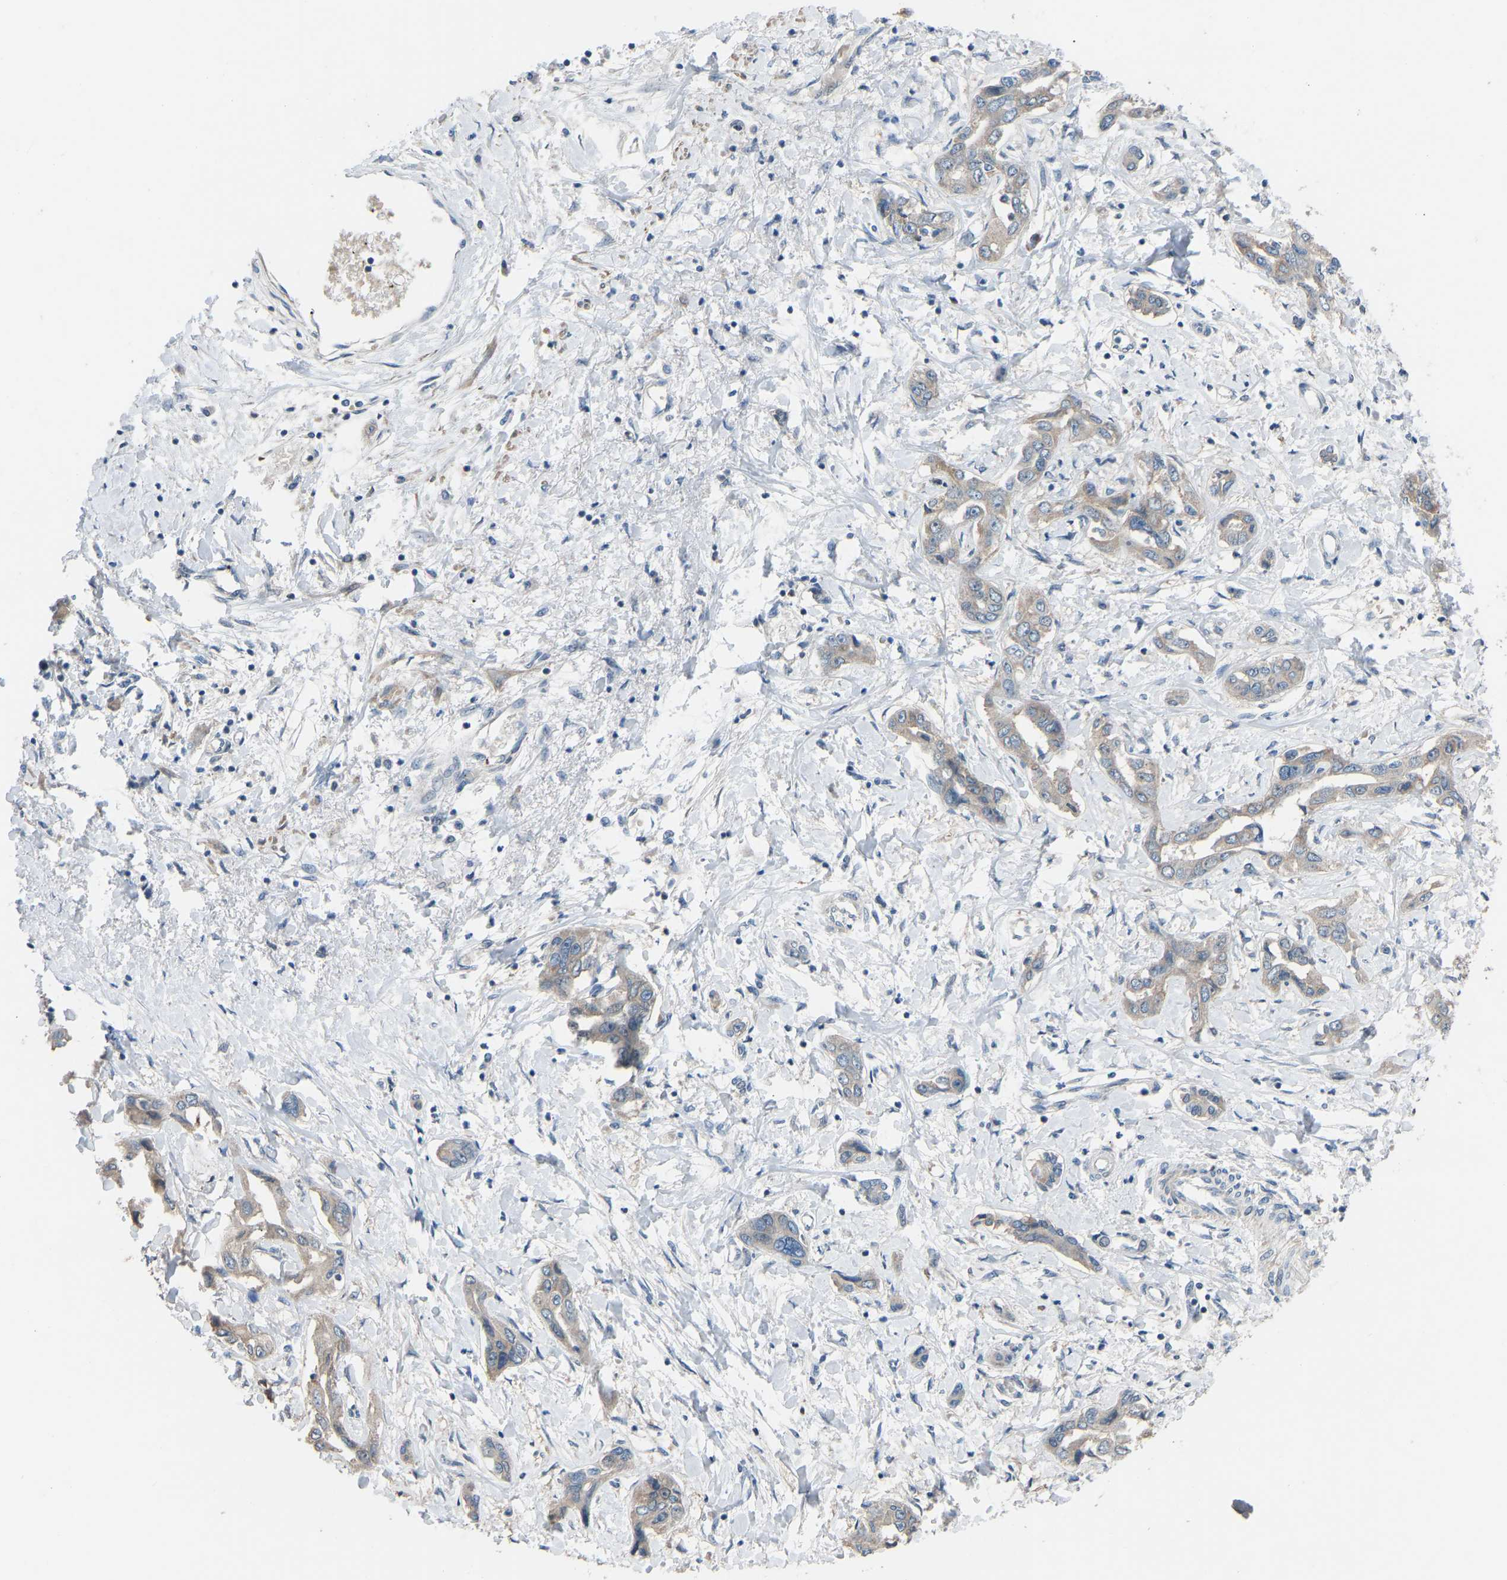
{"staining": {"intensity": "moderate", "quantity": ">75%", "location": "cytoplasmic/membranous"}, "tissue": "liver cancer", "cell_type": "Tumor cells", "image_type": "cancer", "snomed": [{"axis": "morphology", "description": "Cholangiocarcinoma"}, {"axis": "topography", "description": "Liver"}], "caption": "Tumor cells demonstrate medium levels of moderate cytoplasmic/membranous positivity in about >75% of cells in human liver cancer (cholangiocarcinoma).", "gene": "CDK2AP1", "patient": {"sex": "male", "age": 59}}